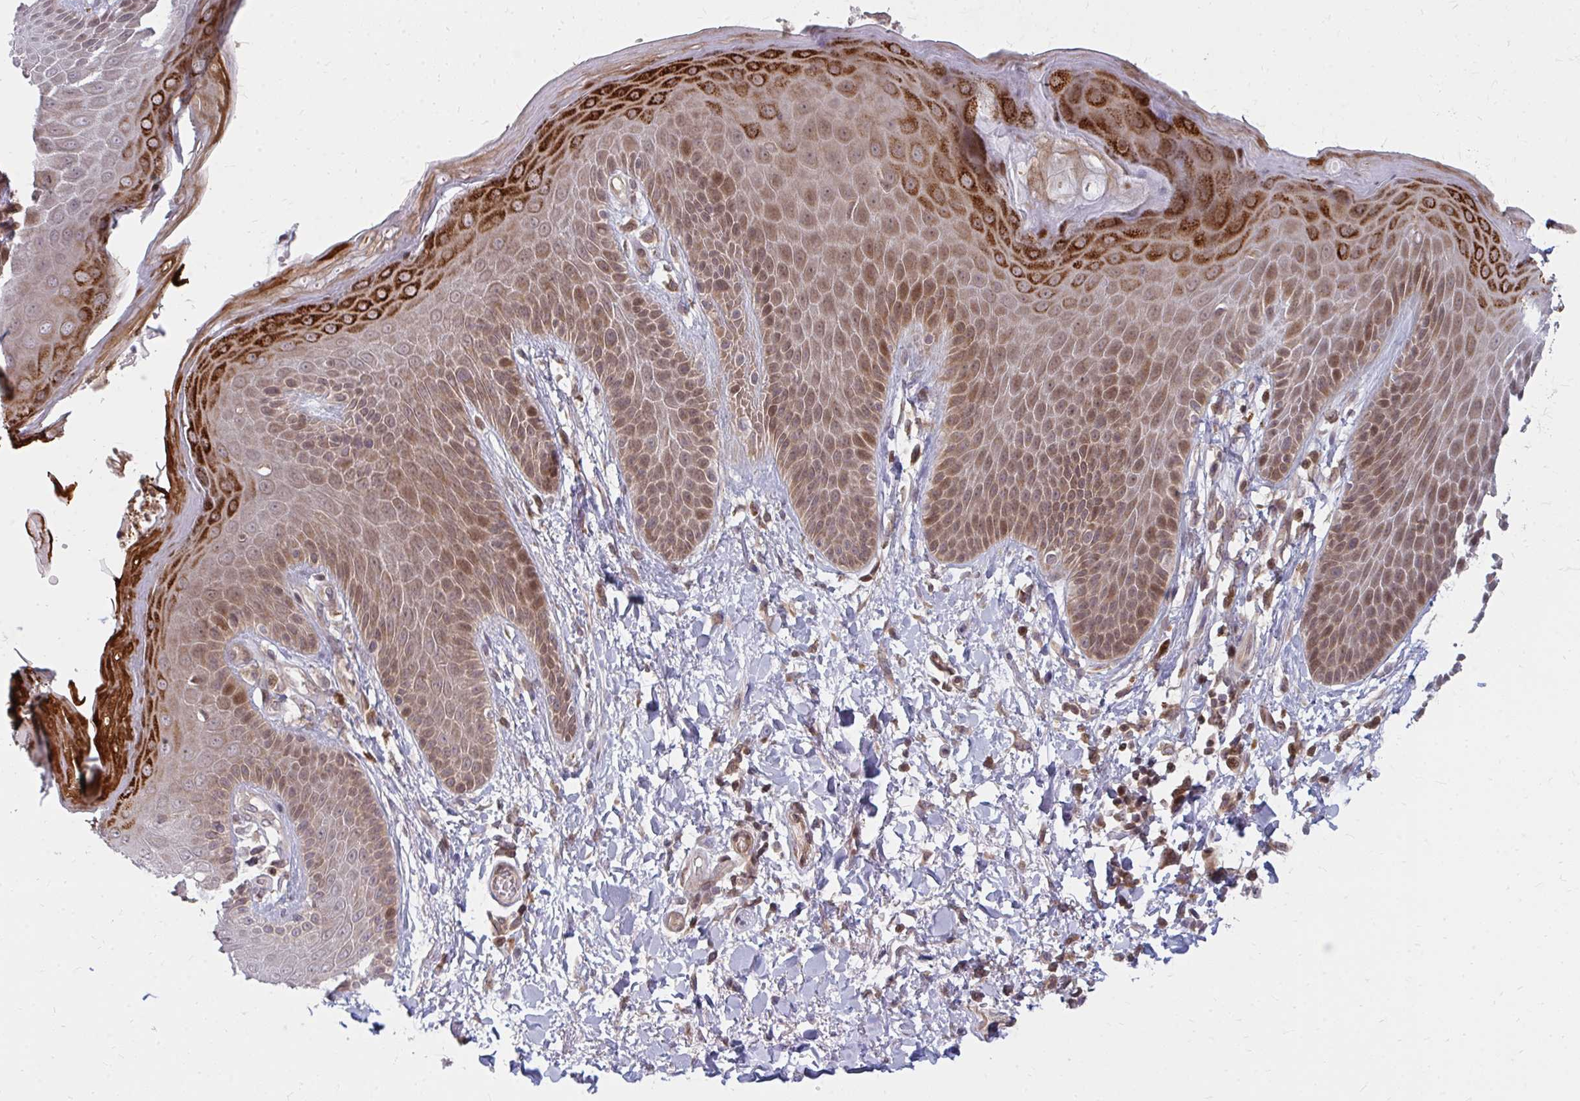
{"staining": {"intensity": "strong", "quantity": "25%-75%", "location": "cytoplasmic/membranous,nuclear"}, "tissue": "skin", "cell_type": "Epidermal cells", "image_type": "normal", "snomed": [{"axis": "morphology", "description": "Normal tissue, NOS"}, {"axis": "topography", "description": "Anal"}, {"axis": "topography", "description": "Peripheral nerve tissue"}], "caption": "This micrograph exhibits immunohistochemistry staining of benign skin, with high strong cytoplasmic/membranous,nuclear positivity in about 25%-75% of epidermal cells.", "gene": "ZNF285", "patient": {"sex": "male", "age": 51}}